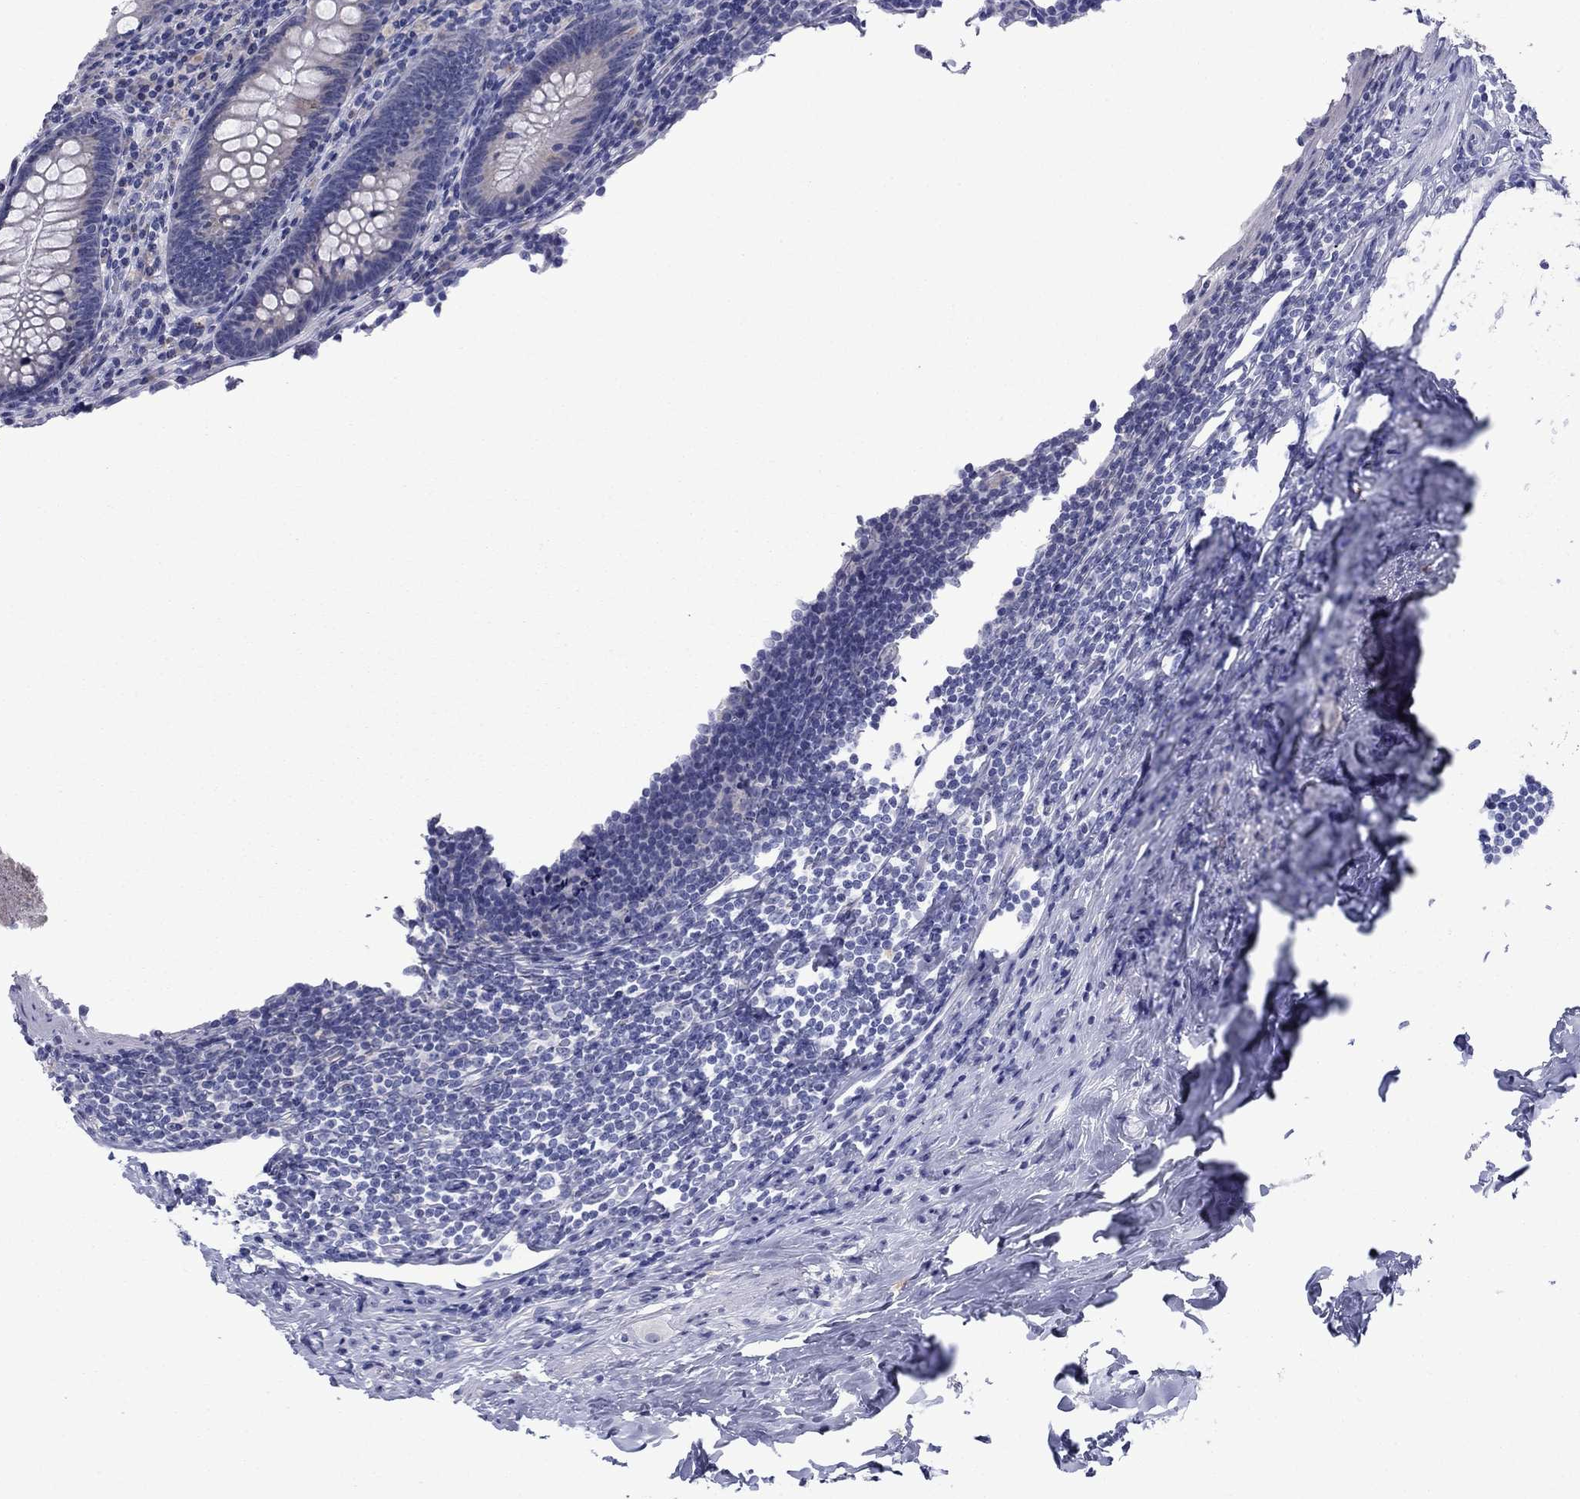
{"staining": {"intensity": "negative", "quantity": "none", "location": "none"}, "tissue": "appendix", "cell_type": "Glandular cells", "image_type": "normal", "snomed": [{"axis": "morphology", "description": "Normal tissue, NOS"}, {"axis": "topography", "description": "Appendix"}], "caption": "This is an immunohistochemistry (IHC) photomicrograph of normal appendix. There is no positivity in glandular cells.", "gene": "TMPRSS11A", "patient": {"sex": "male", "age": 47}}